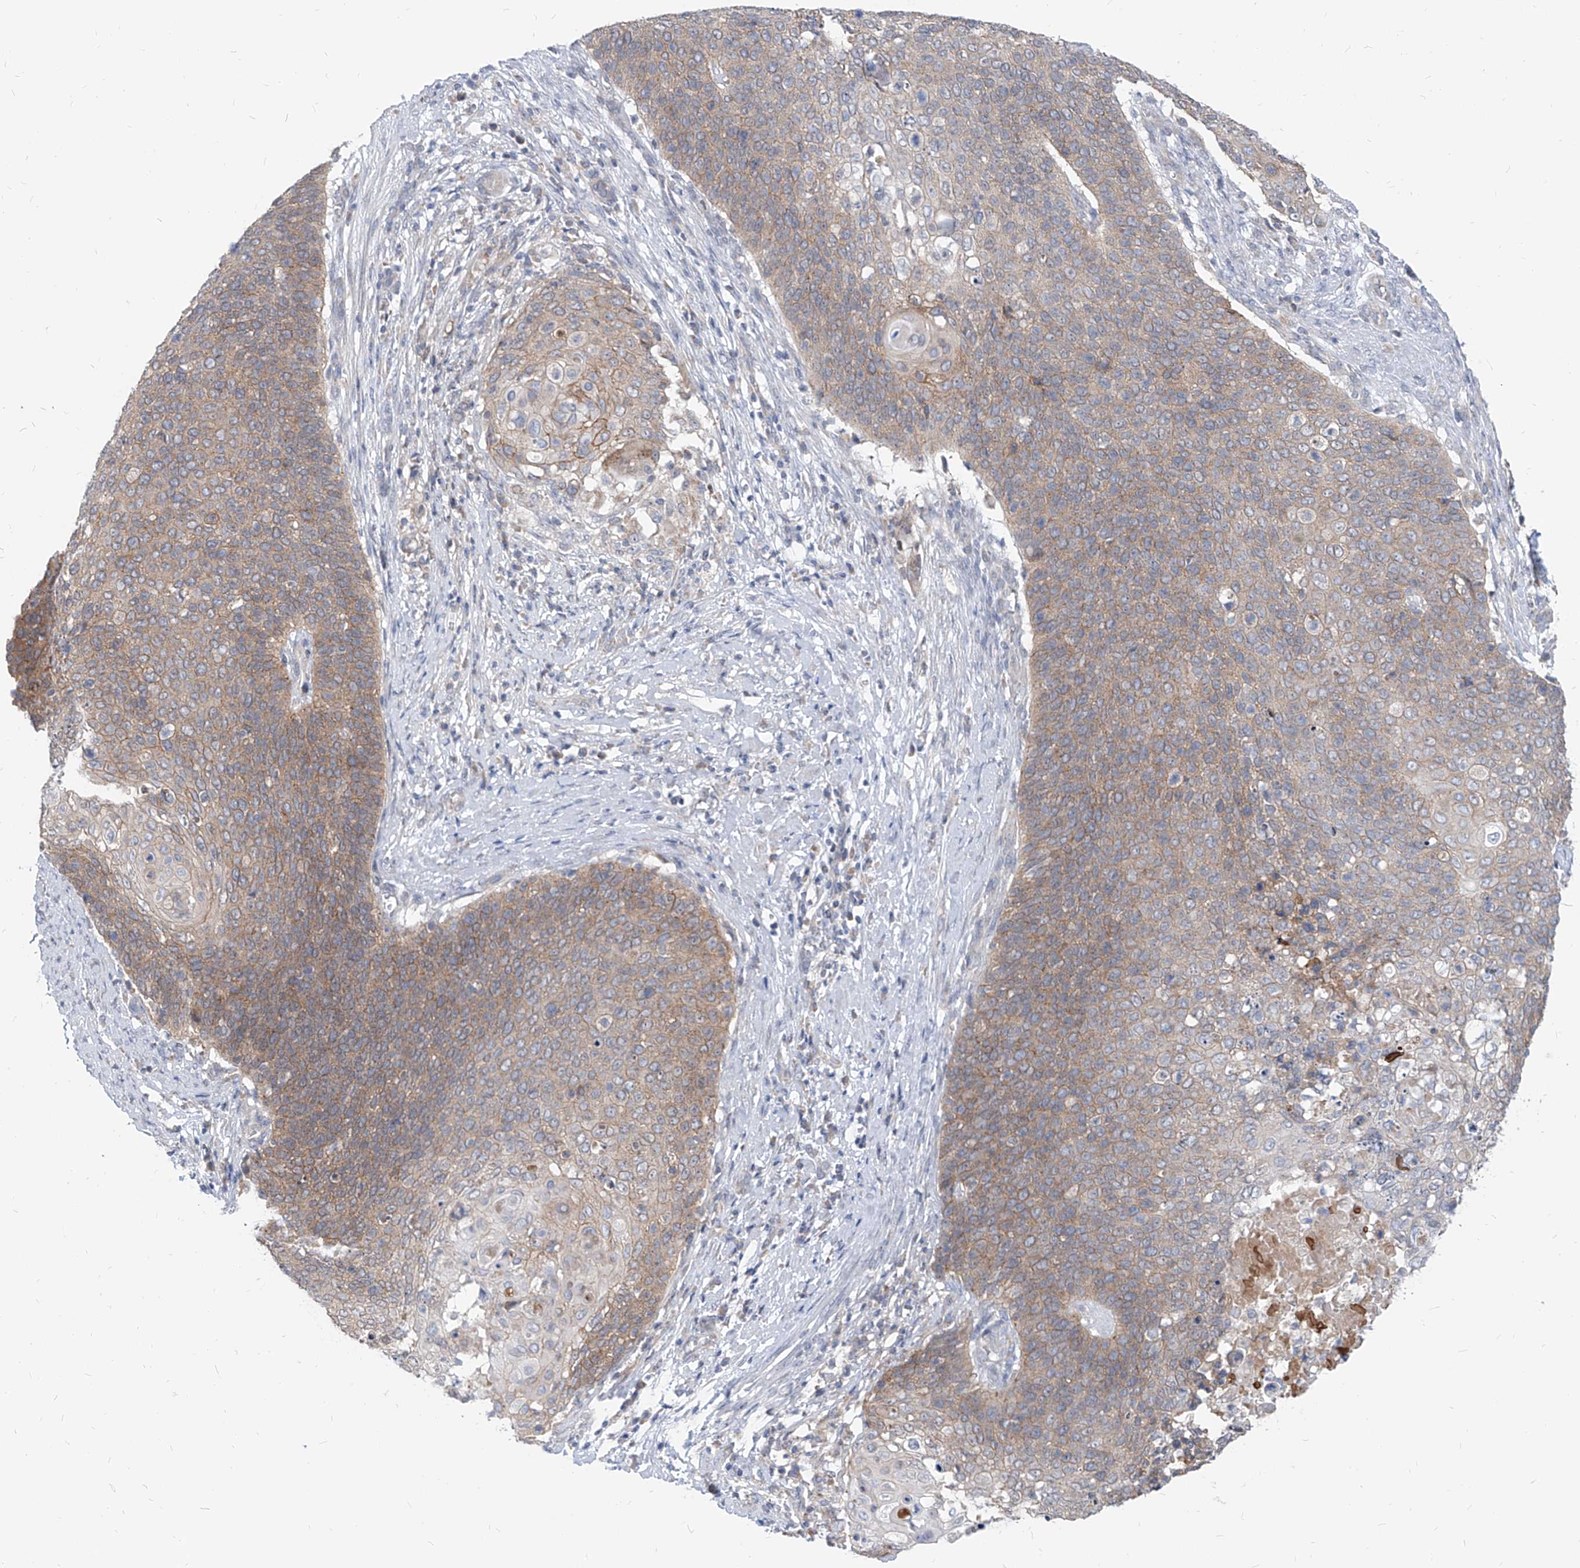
{"staining": {"intensity": "moderate", "quantity": ">75%", "location": "cytoplasmic/membranous"}, "tissue": "cervical cancer", "cell_type": "Tumor cells", "image_type": "cancer", "snomed": [{"axis": "morphology", "description": "Squamous cell carcinoma, NOS"}, {"axis": "topography", "description": "Cervix"}], "caption": "Moderate cytoplasmic/membranous protein expression is appreciated in about >75% of tumor cells in cervical cancer. (IHC, brightfield microscopy, high magnification).", "gene": "AGPS", "patient": {"sex": "female", "age": 39}}